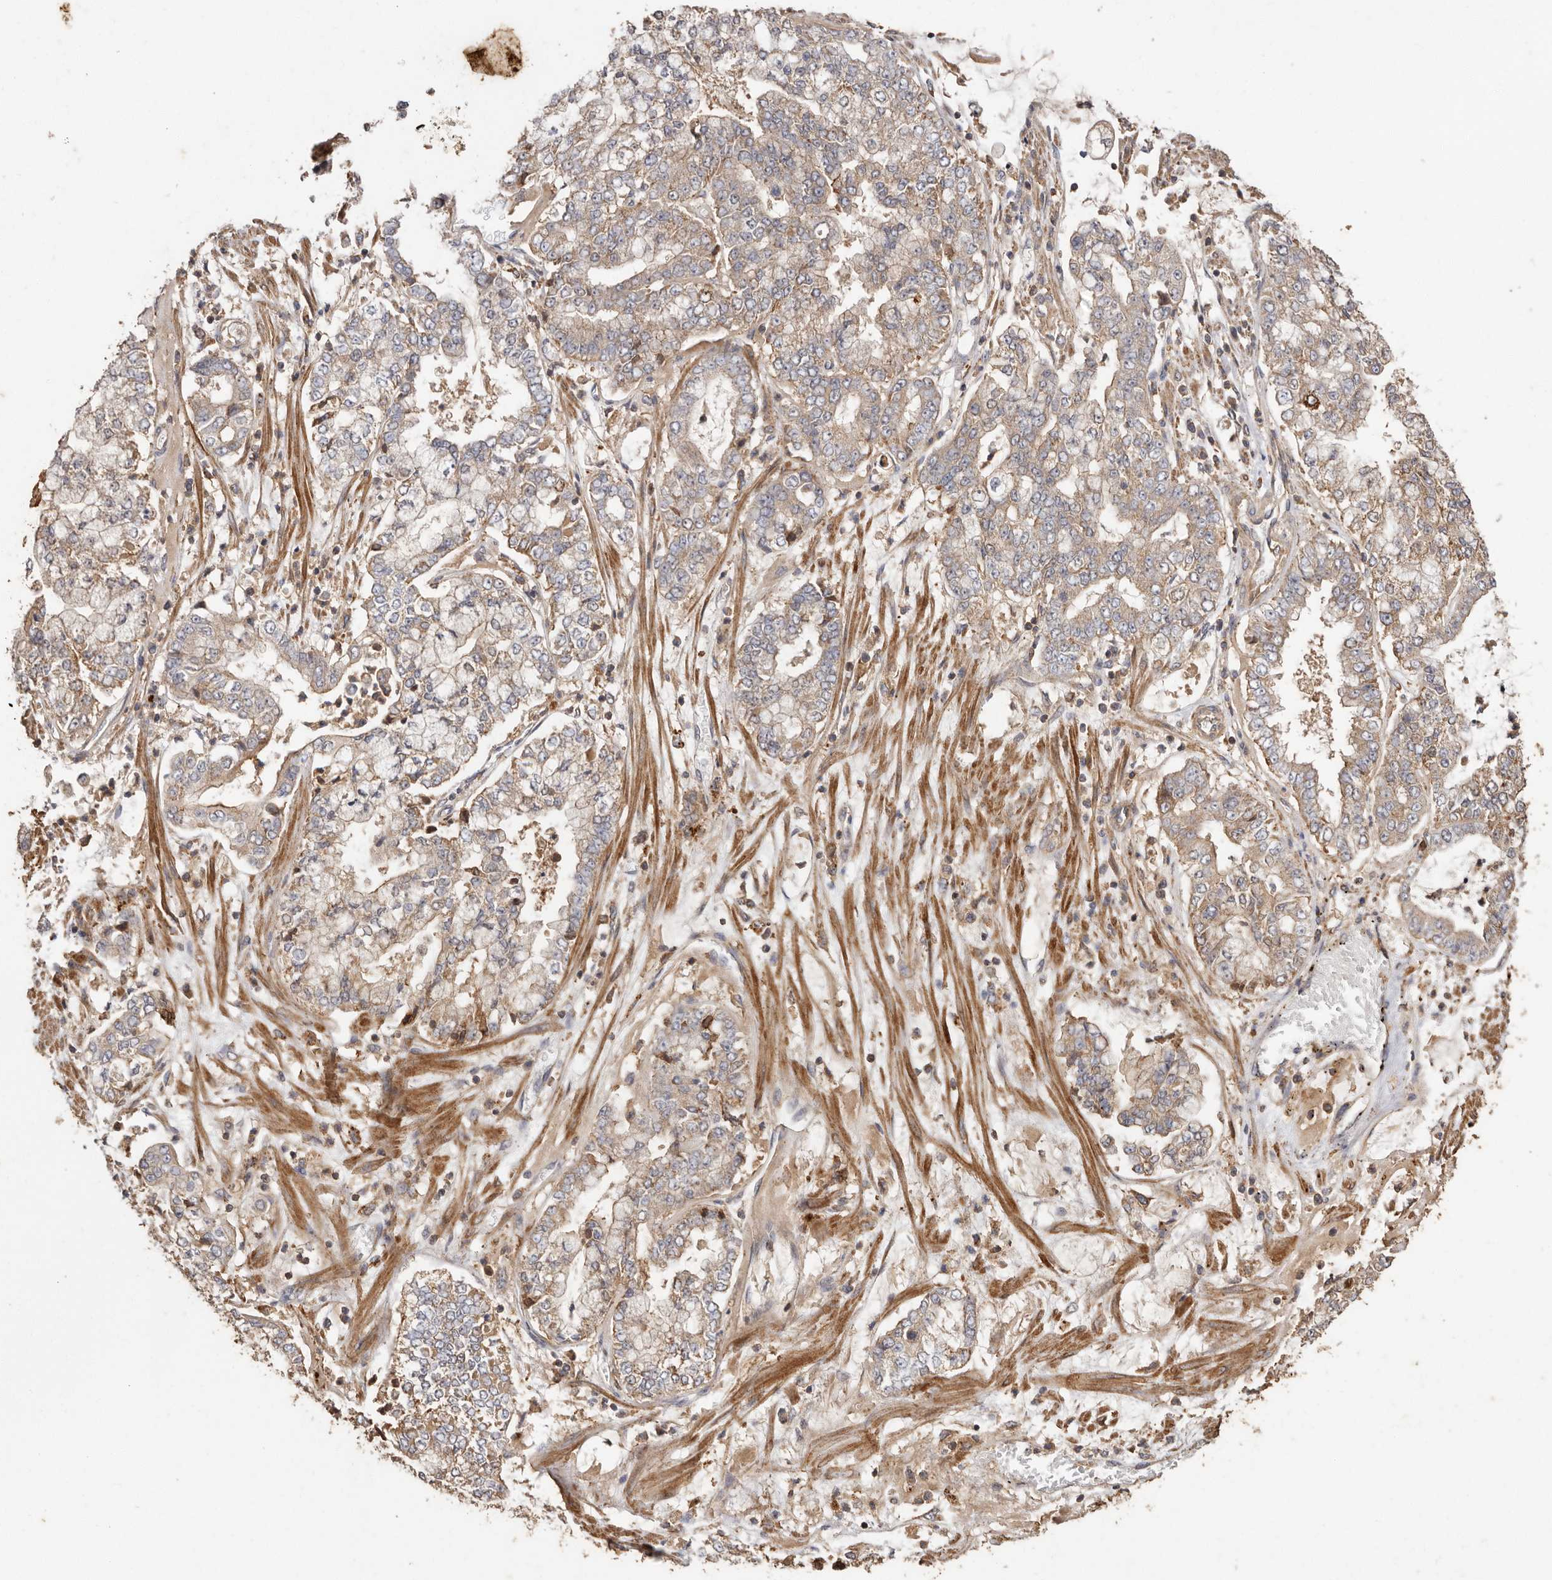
{"staining": {"intensity": "weak", "quantity": "25%-75%", "location": "cytoplasmic/membranous"}, "tissue": "stomach cancer", "cell_type": "Tumor cells", "image_type": "cancer", "snomed": [{"axis": "morphology", "description": "Adenocarcinoma, NOS"}, {"axis": "topography", "description": "Stomach"}], "caption": "This micrograph exhibits stomach adenocarcinoma stained with immunohistochemistry to label a protein in brown. The cytoplasmic/membranous of tumor cells show weak positivity for the protein. Nuclei are counter-stained blue.", "gene": "RWDD1", "patient": {"sex": "male", "age": 76}}